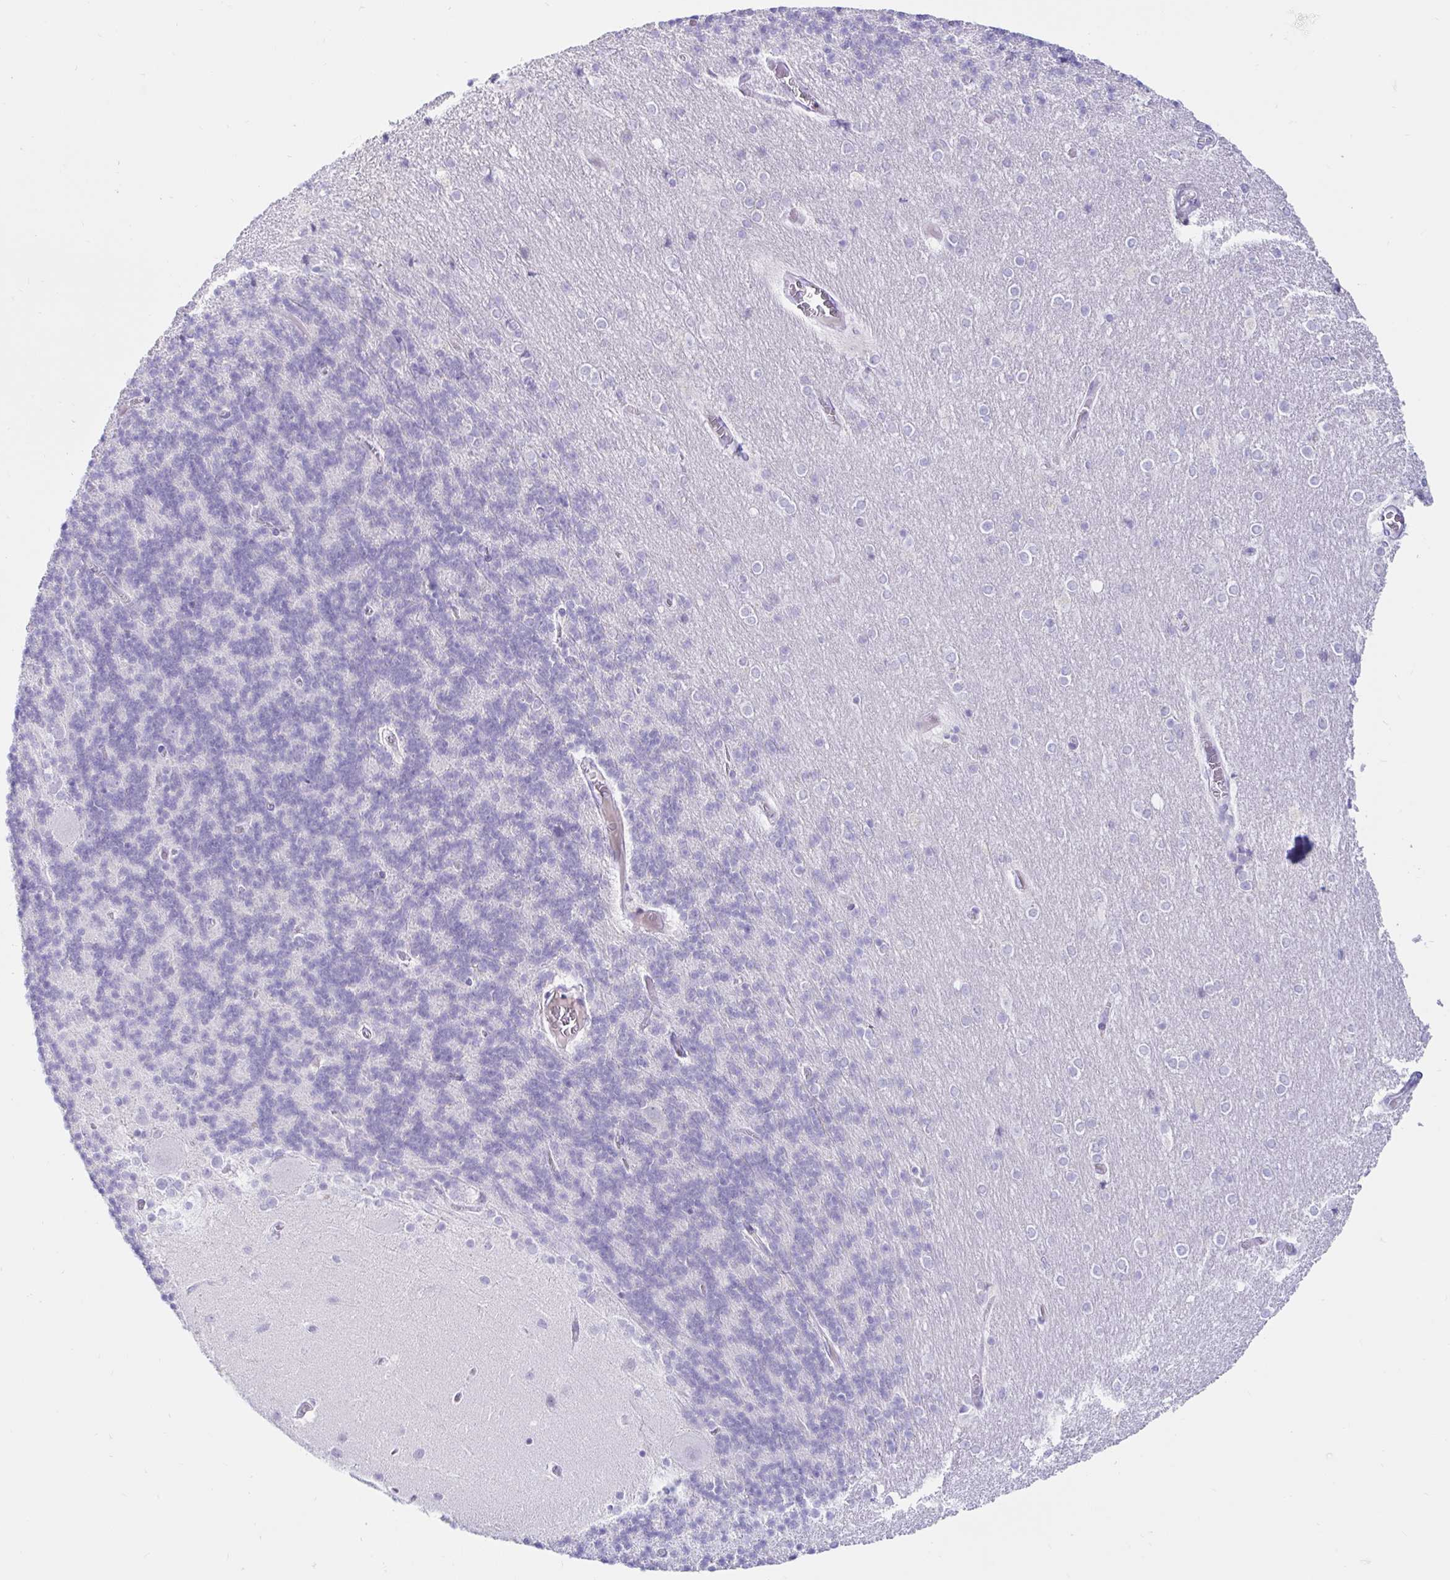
{"staining": {"intensity": "negative", "quantity": "none", "location": "none"}, "tissue": "cerebellum", "cell_type": "Cells in granular layer", "image_type": "normal", "snomed": [{"axis": "morphology", "description": "Normal tissue, NOS"}, {"axis": "topography", "description": "Cerebellum"}], "caption": "This micrograph is of benign cerebellum stained with immunohistochemistry to label a protein in brown with the nuclei are counter-stained blue. There is no positivity in cells in granular layer. (DAB immunohistochemistry with hematoxylin counter stain).", "gene": "BEST1", "patient": {"sex": "female", "age": 54}}